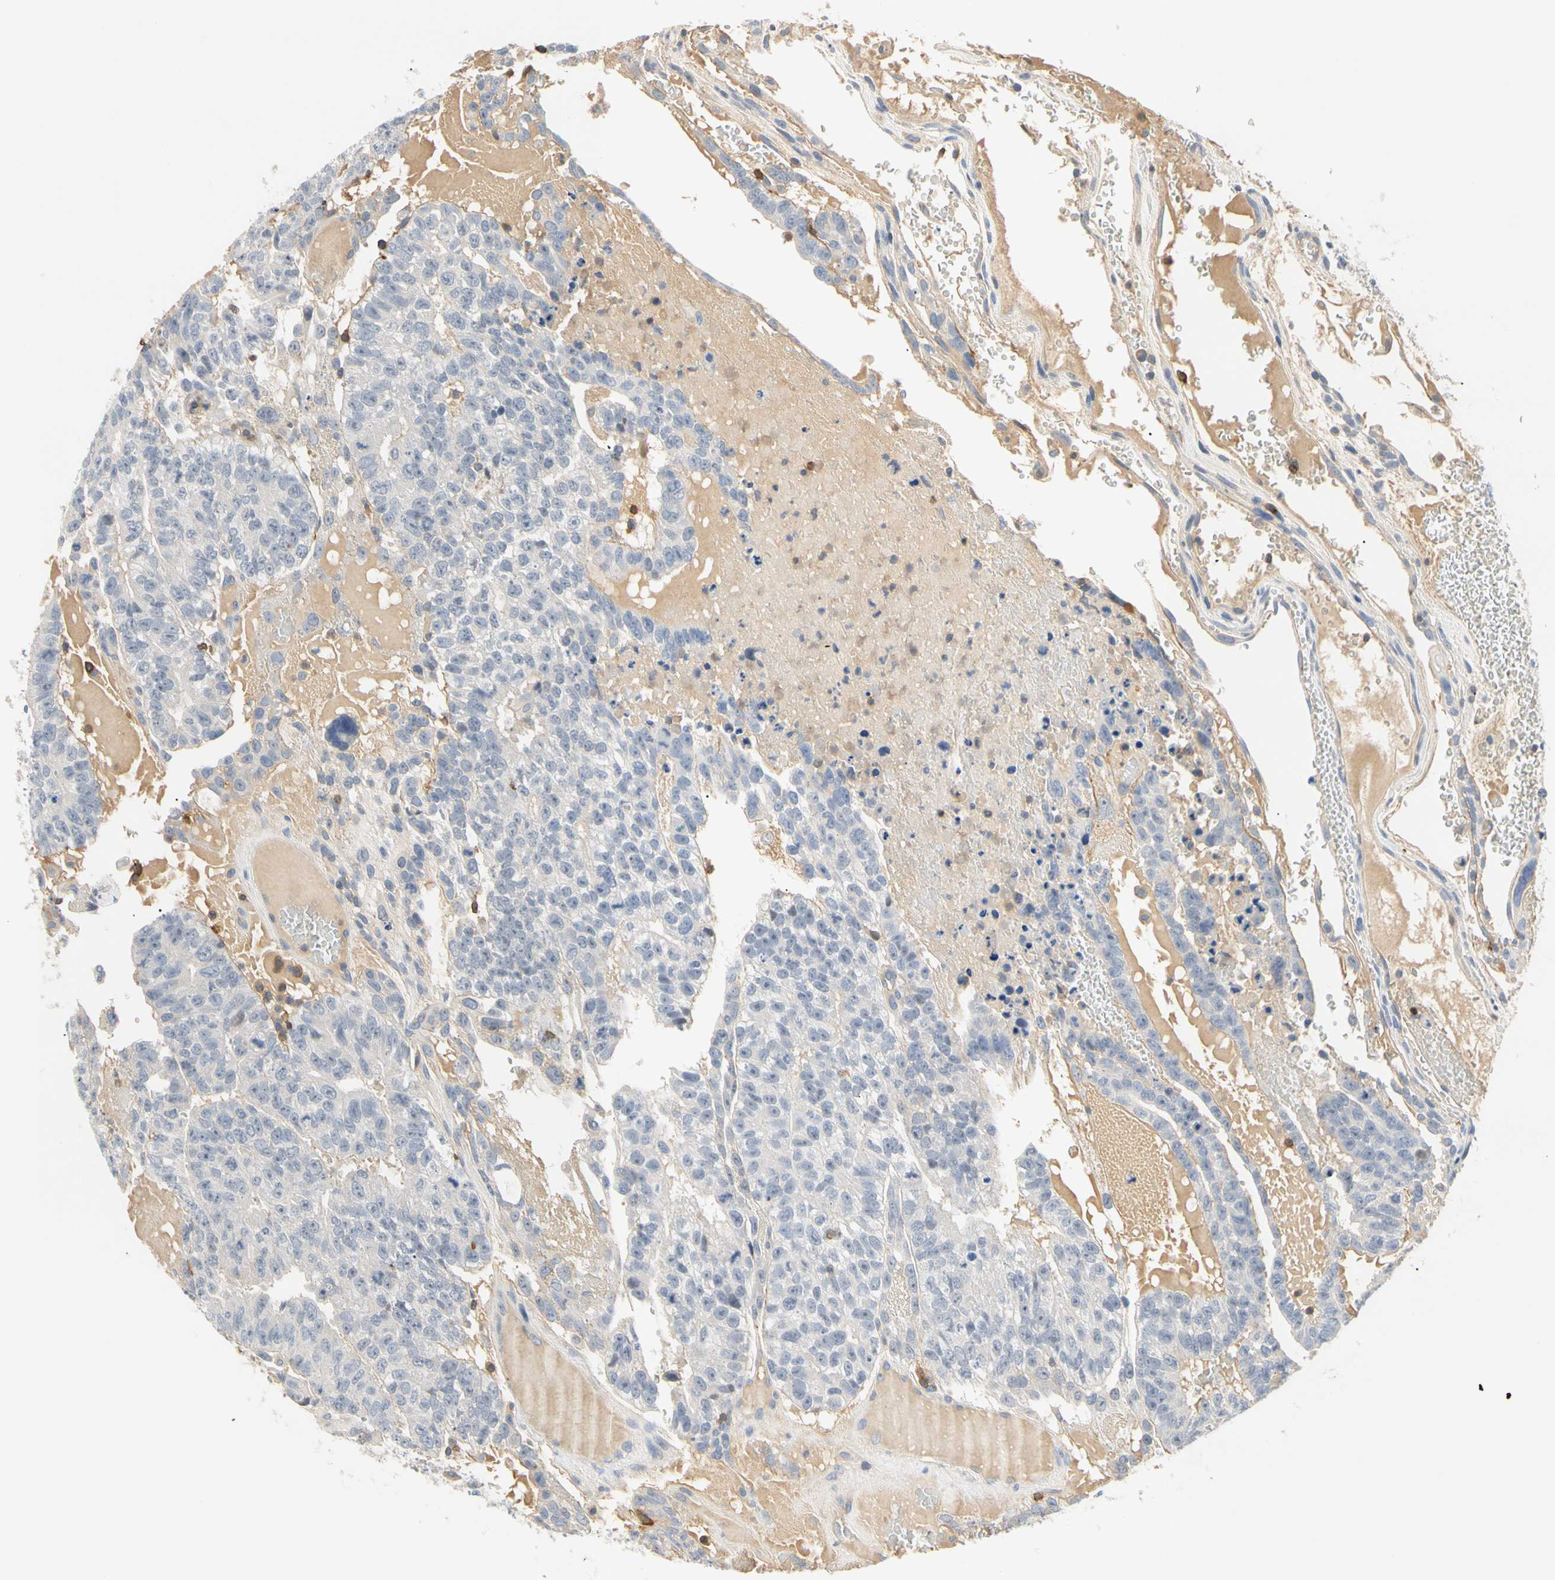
{"staining": {"intensity": "negative", "quantity": "none", "location": "none"}, "tissue": "testis cancer", "cell_type": "Tumor cells", "image_type": "cancer", "snomed": [{"axis": "morphology", "description": "Seminoma, NOS"}, {"axis": "morphology", "description": "Carcinoma, Embryonal, NOS"}, {"axis": "topography", "description": "Testis"}], "caption": "The image shows no significant staining in tumor cells of testis cancer.", "gene": "TNFRSF18", "patient": {"sex": "male", "age": 52}}